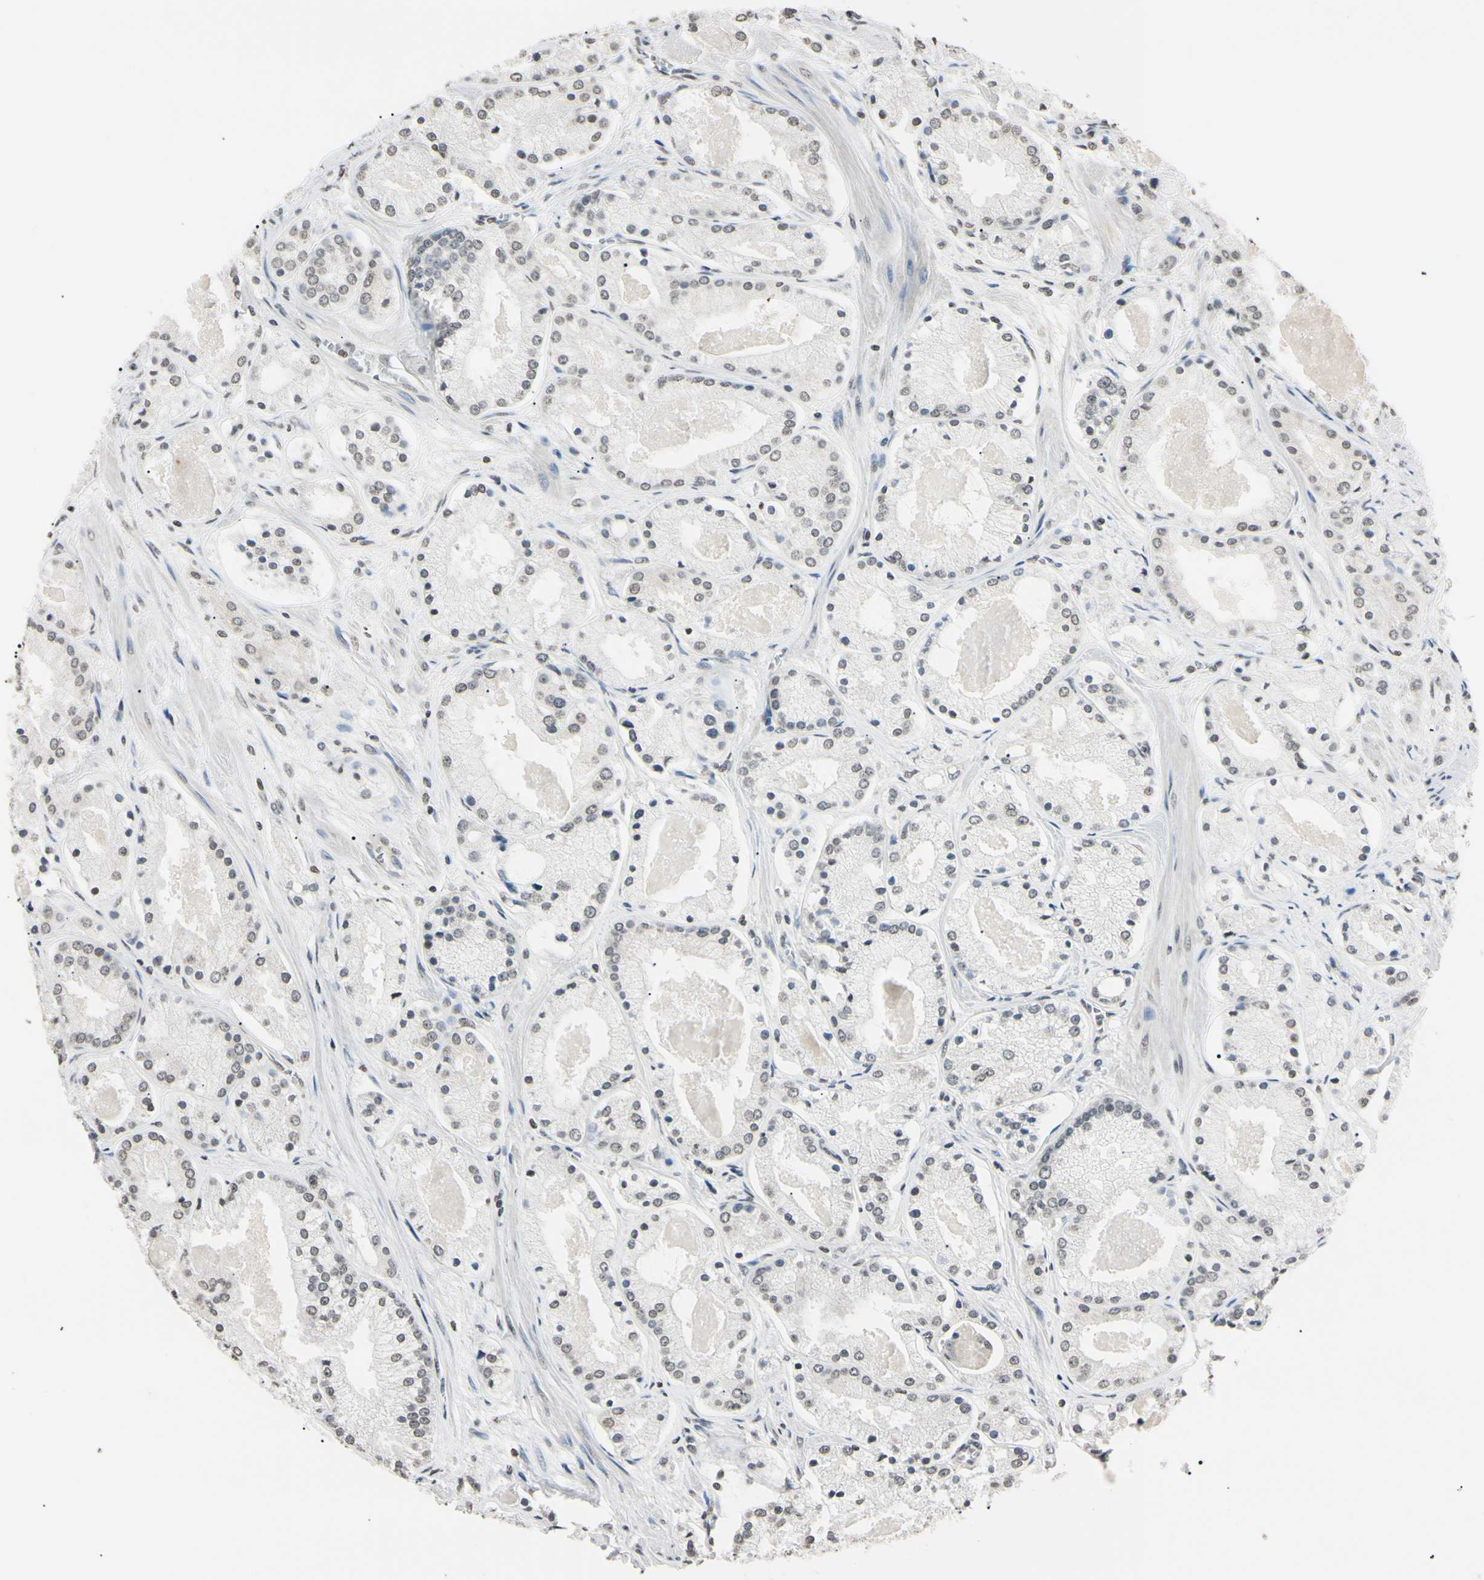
{"staining": {"intensity": "weak", "quantity": "25%-75%", "location": "nuclear"}, "tissue": "prostate cancer", "cell_type": "Tumor cells", "image_type": "cancer", "snomed": [{"axis": "morphology", "description": "Adenocarcinoma, High grade"}, {"axis": "topography", "description": "Prostate"}], "caption": "This is a micrograph of immunohistochemistry staining of prostate cancer, which shows weak staining in the nuclear of tumor cells.", "gene": "CDC45", "patient": {"sex": "male", "age": 66}}